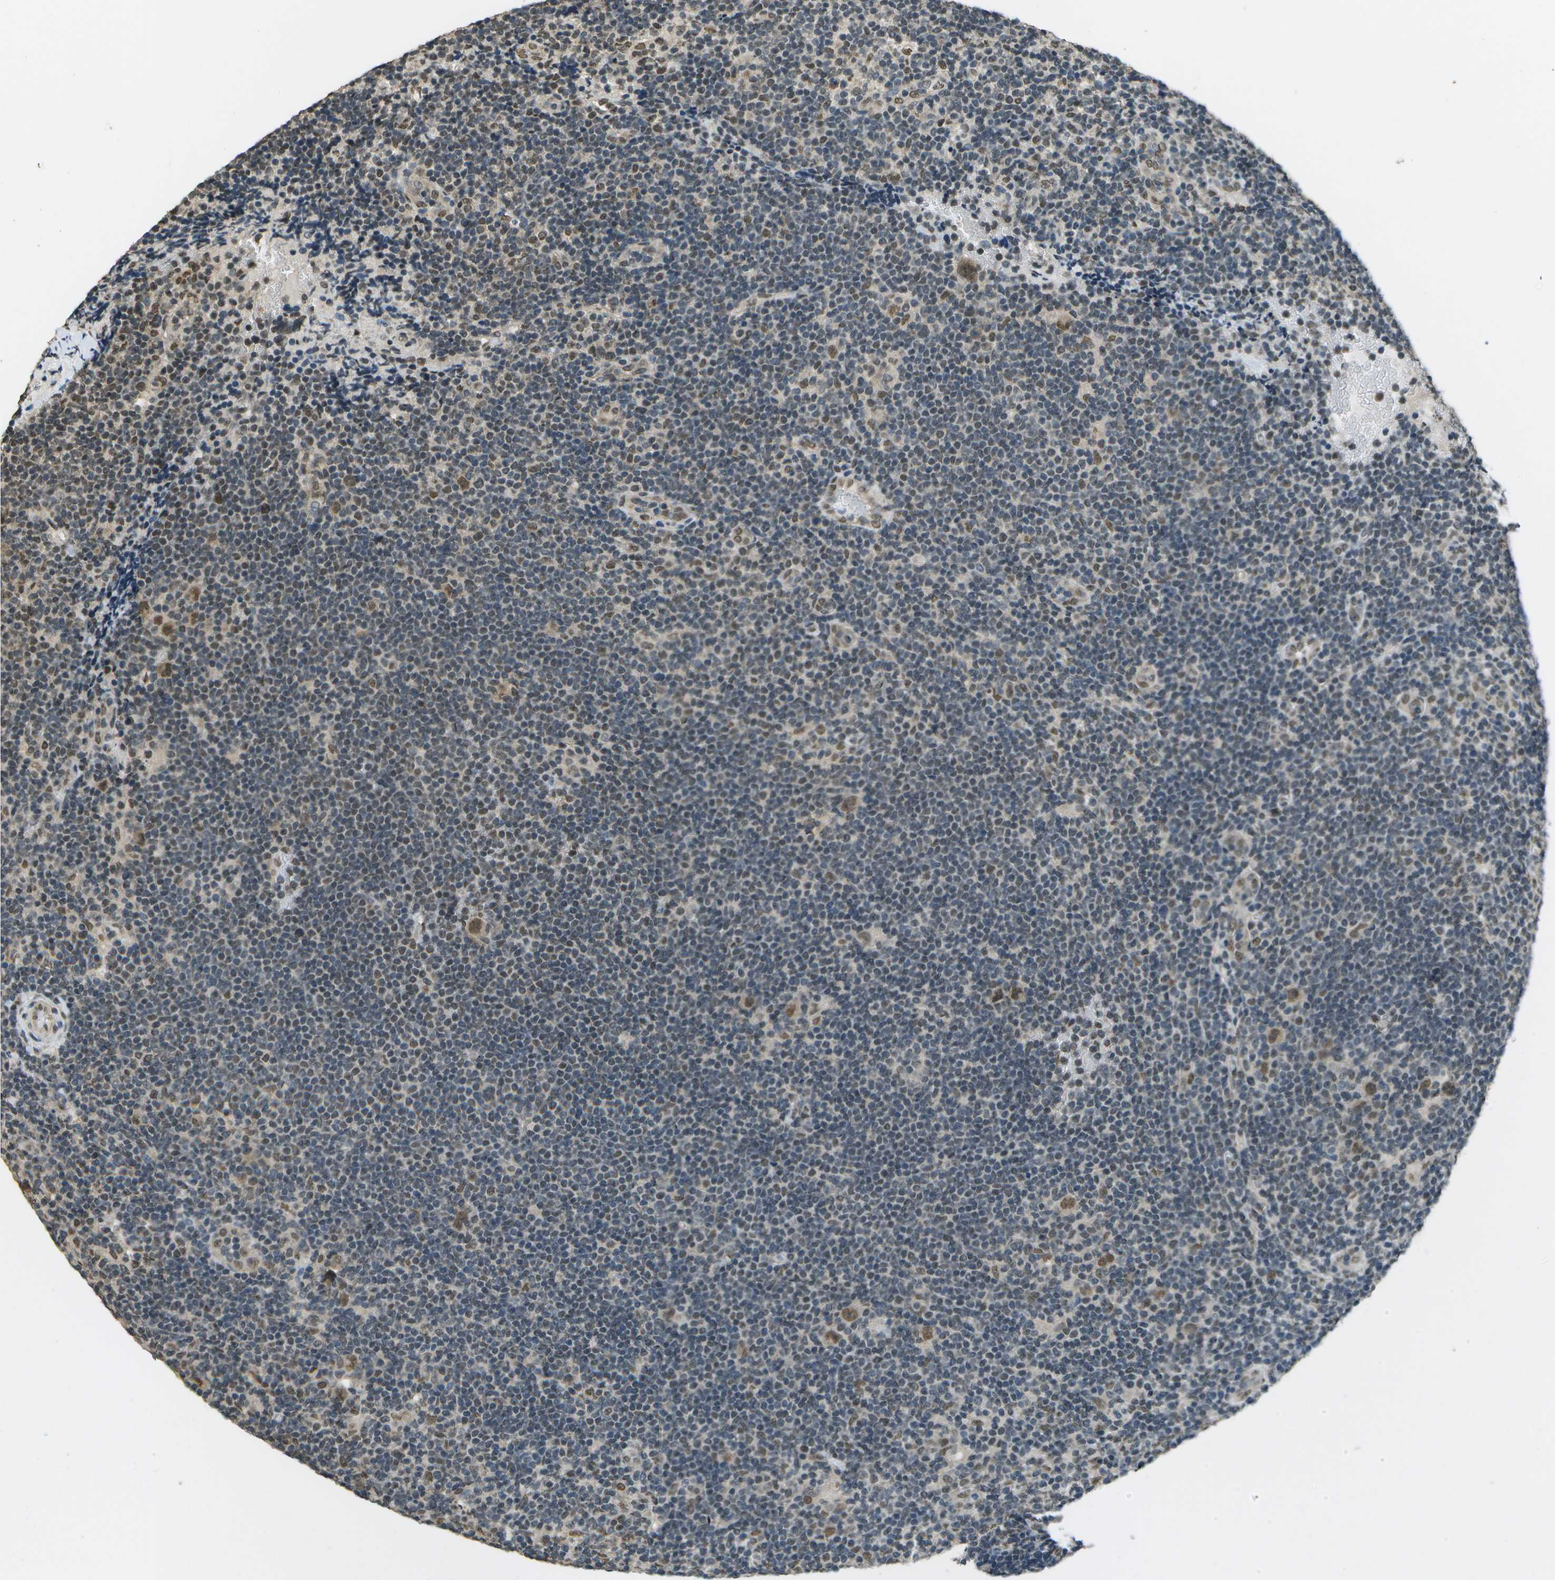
{"staining": {"intensity": "moderate", "quantity": ">75%", "location": "nuclear"}, "tissue": "lymphoma", "cell_type": "Tumor cells", "image_type": "cancer", "snomed": [{"axis": "morphology", "description": "Hodgkin's disease, NOS"}, {"axis": "topography", "description": "Lymph node"}], "caption": "Immunohistochemistry histopathology image of neoplastic tissue: human lymphoma stained using immunohistochemistry (IHC) displays medium levels of moderate protein expression localized specifically in the nuclear of tumor cells, appearing as a nuclear brown color.", "gene": "ABL2", "patient": {"sex": "female", "age": 57}}